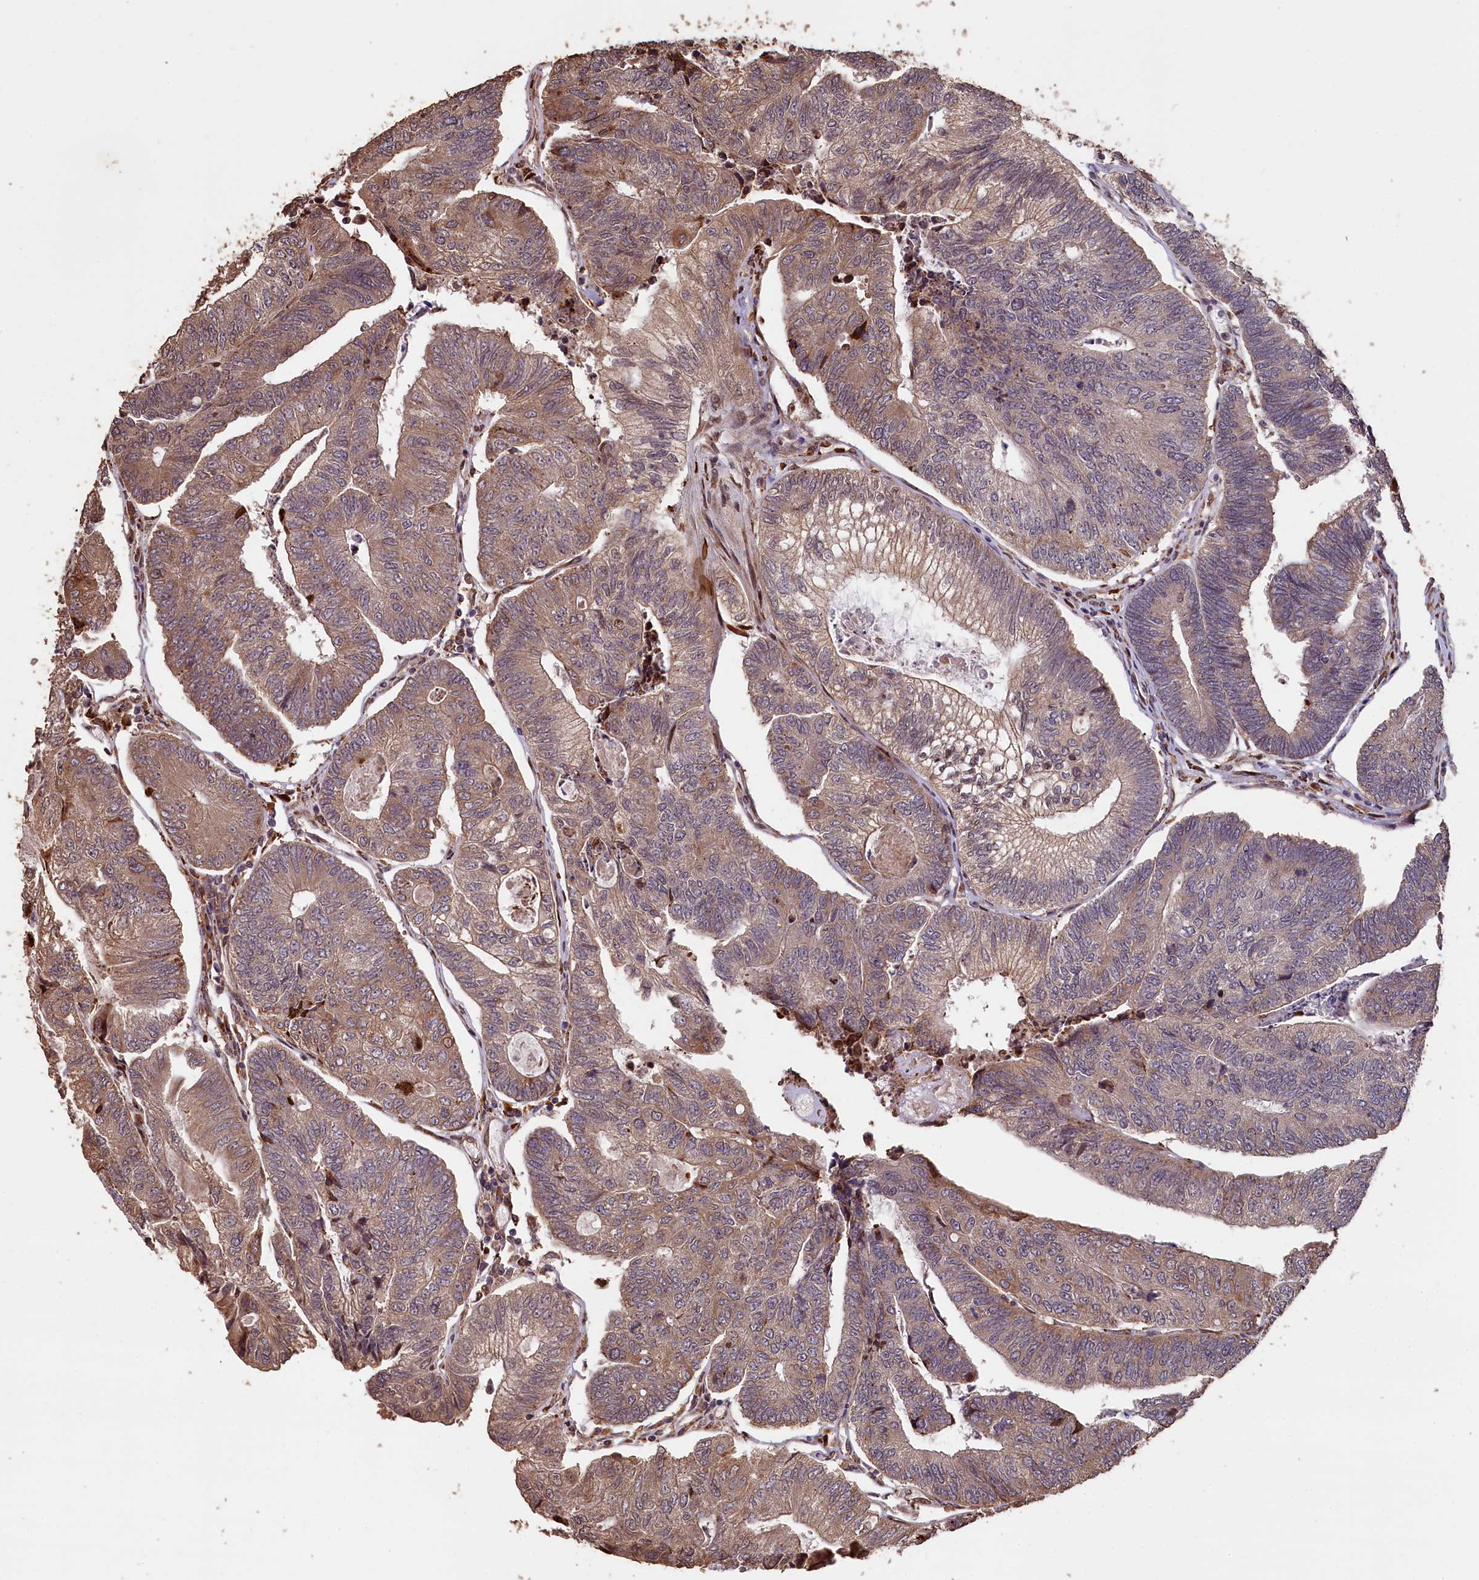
{"staining": {"intensity": "weak", "quantity": ">75%", "location": "cytoplasmic/membranous"}, "tissue": "colorectal cancer", "cell_type": "Tumor cells", "image_type": "cancer", "snomed": [{"axis": "morphology", "description": "Adenocarcinoma, NOS"}, {"axis": "topography", "description": "Colon"}], "caption": "Tumor cells exhibit weak cytoplasmic/membranous expression in approximately >75% of cells in colorectal cancer. (Stains: DAB (3,3'-diaminobenzidine) in brown, nuclei in blue, Microscopy: brightfield microscopy at high magnification).", "gene": "SLC38A7", "patient": {"sex": "female", "age": 67}}